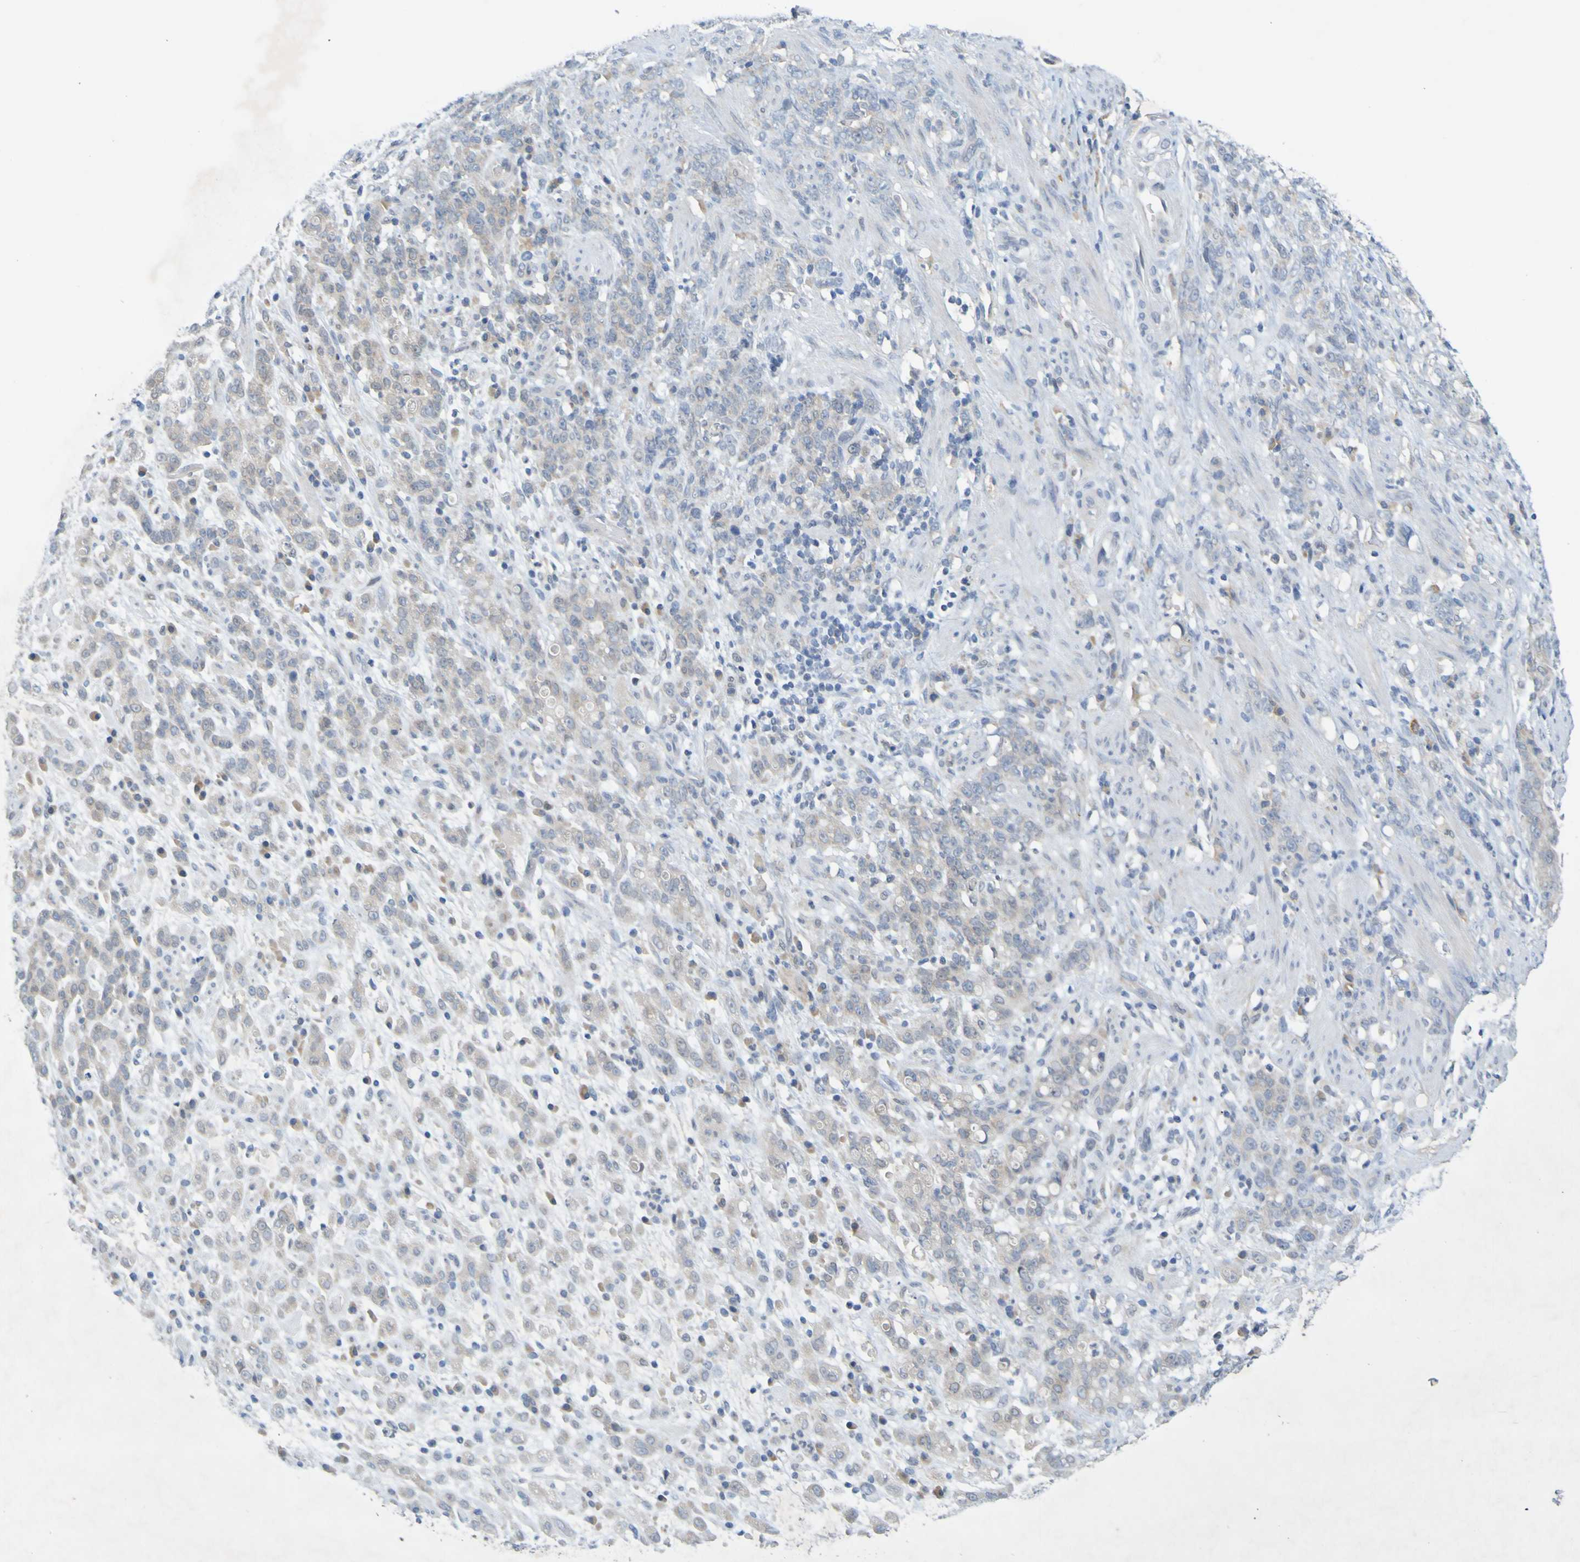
{"staining": {"intensity": "weak", "quantity": "25%-75%", "location": "cytoplasmic/membranous"}, "tissue": "stomach cancer", "cell_type": "Tumor cells", "image_type": "cancer", "snomed": [{"axis": "morphology", "description": "Adenocarcinoma, NOS"}, {"axis": "topography", "description": "Stomach, lower"}], "caption": "An immunohistochemistry histopathology image of neoplastic tissue is shown. Protein staining in brown shows weak cytoplasmic/membranous positivity in stomach cancer within tumor cells.", "gene": "LILRB5", "patient": {"sex": "male", "age": 88}}